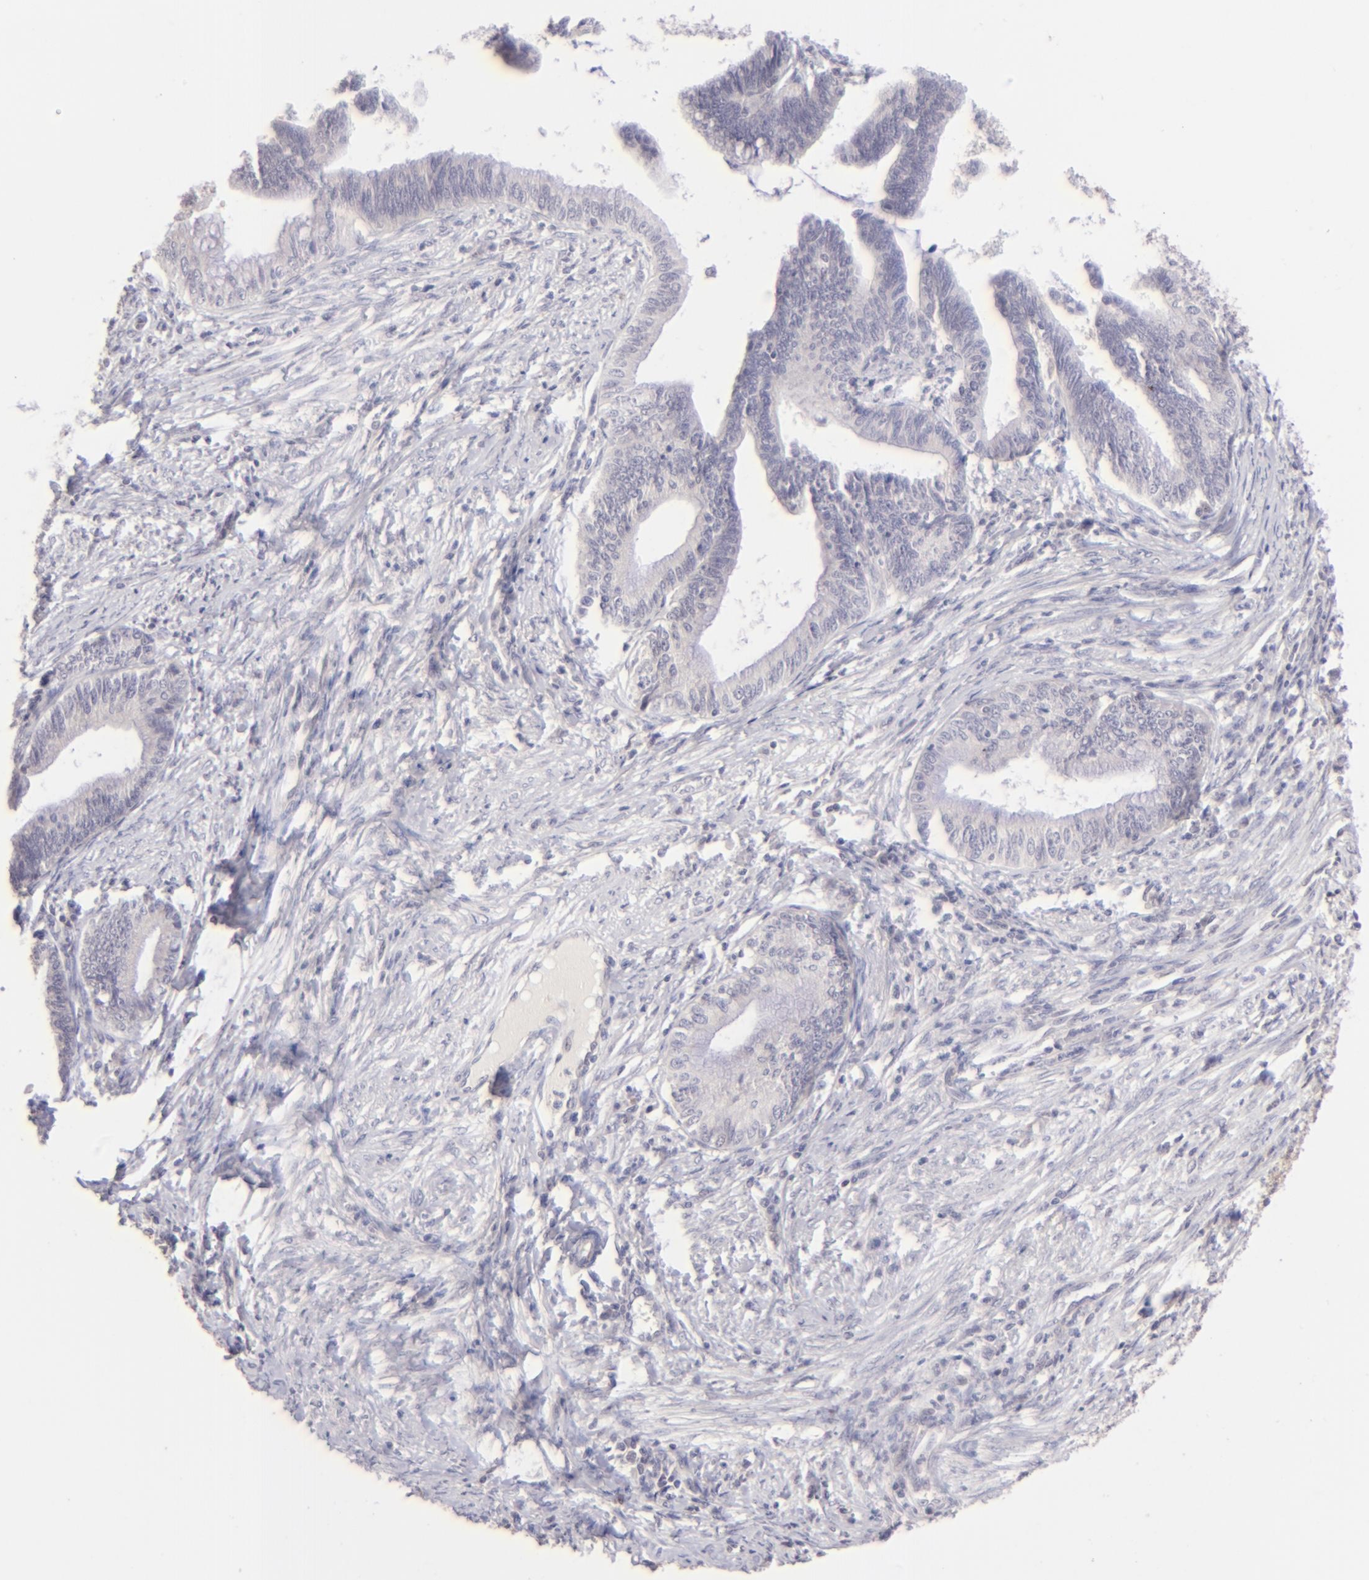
{"staining": {"intensity": "negative", "quantity": "none", "location": "none"}, "tissue": "cervical cancer", "cell_type": "Tumor cells", "image_type": "cancer", "snomed": [{"axis": "morphology", "description": "Adenocarcinoma, NOS"}, {"axis": "topography", "description": "Cervix"}], "caption": "There is no significant positivity in tumor cells of cervical cancer.", "gene": "MAGEA1", "patient": {"sex": "female", "age": 36}}